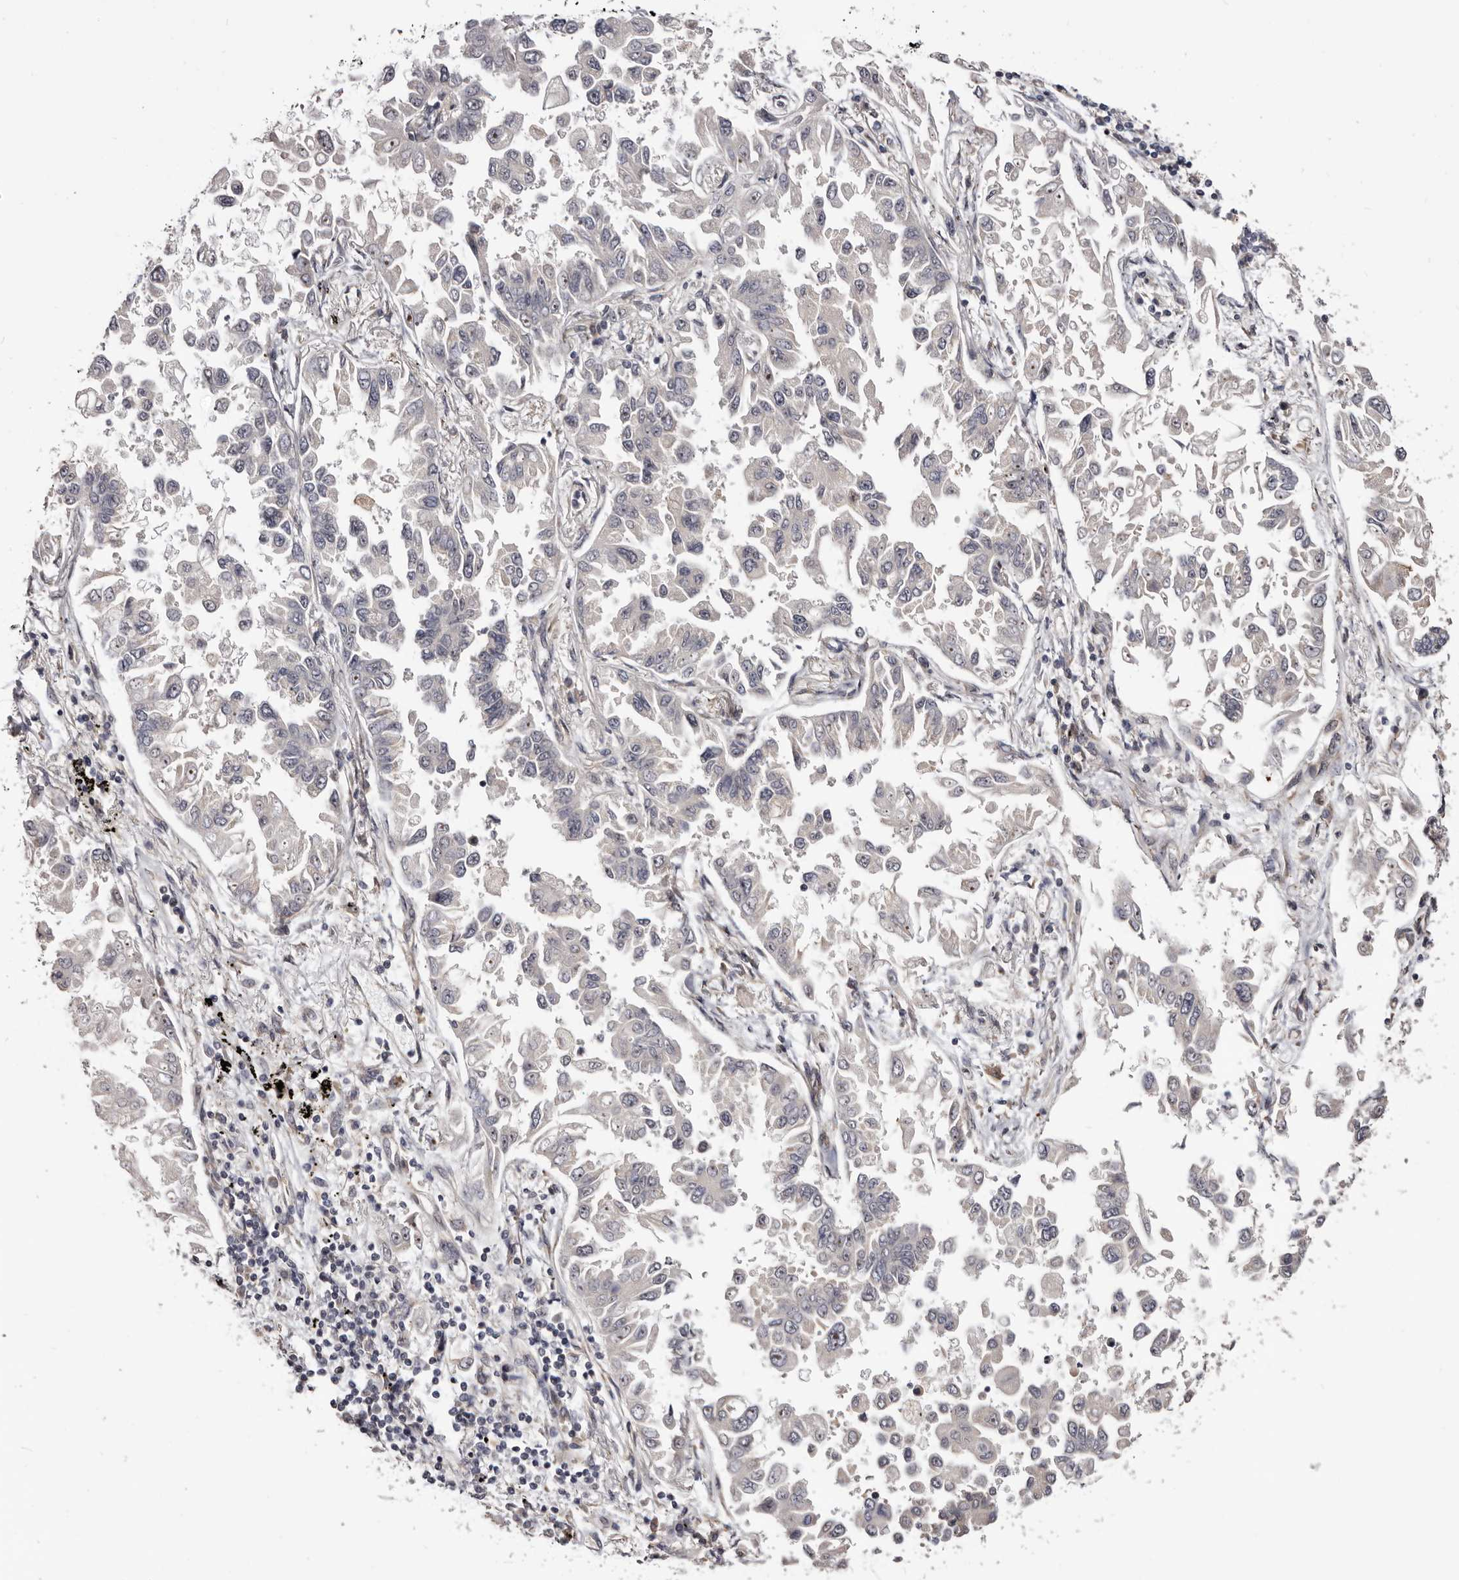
{"staining": {"intensity": "negative", "quantity": "none", "location": "none"}, "tissue": "lung cancer", "cell_type": "Tumor cells", "image_type": "cancer", "snomed": [{"axis": "morphology", "description": "Adenocarcinoma, NOS"}, {"axis": "topography", "description": "Lung"}], "caption": "Tumor cells are negative for brown protein staining in lung adenocarcinoma.", "gene": "NOL12", "patient": {"sex": "female", "age": 67}}